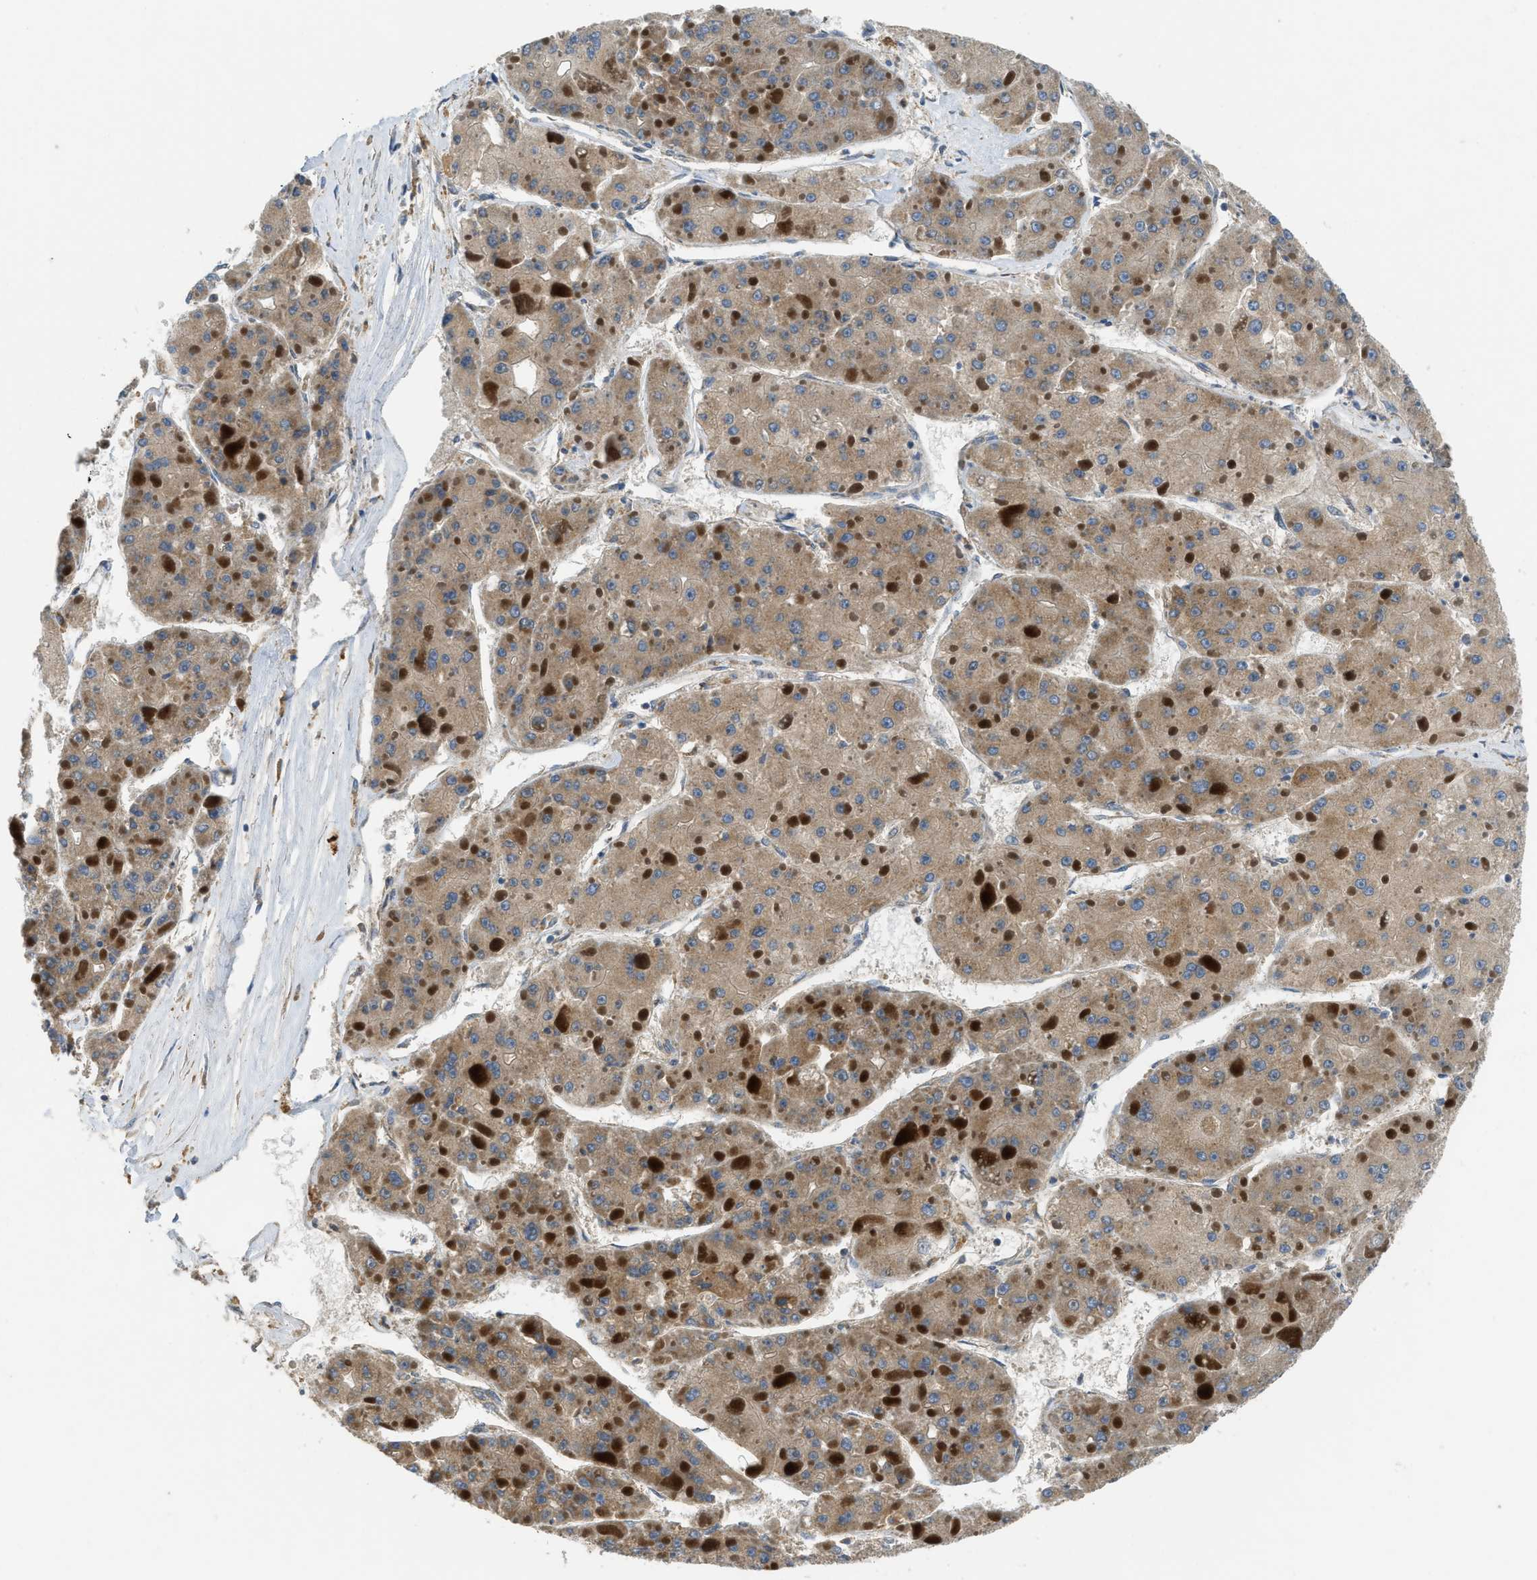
{"staining": {"intensity": "moderate", "quantity": ">75%", "location": "cytoplasmic/membranous"}, "tissue": "liver cancer", "cell_type": "Tumor cells", "image_type": "cancer", "snomed": [{"axis": "morphology", "description": "Carcinoma, Hepatocellular, NOS"}, {"axis": "topography", "description": "Liver"}], "caption": "Immunohistochemistry micrograph of hepatocellular carcinoma (liver) stained for a protein (brown), which demonstrates medium levels of moderate cytoplasmic/membranous expression in approximately >75% of tumor cells.", "gene": "TMEM68", "patient": {"sex": "female", "age": 73}}